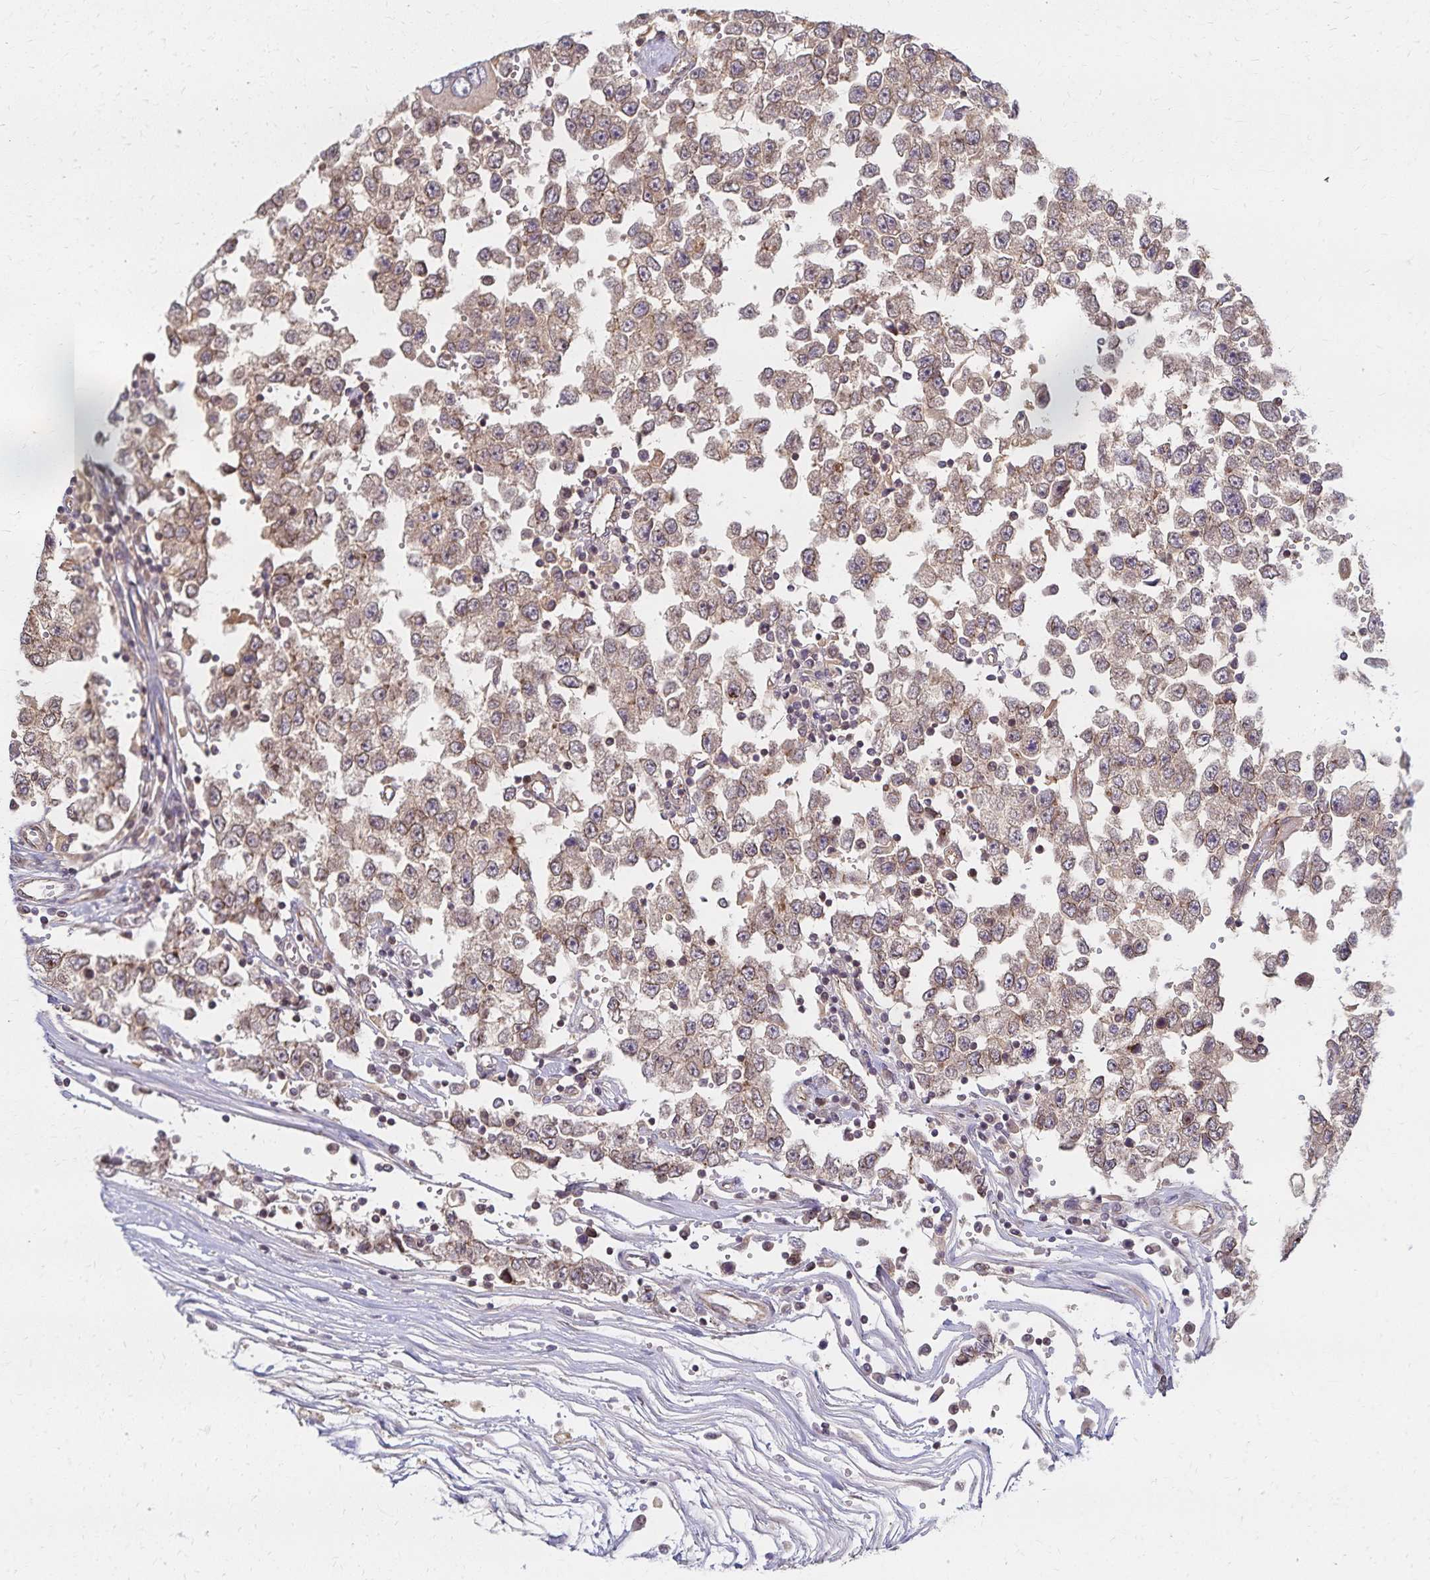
{"staining": {"intensity": "moderate", "quantity": ">75%", "location": "cytoplasmic/membranous,nuclear"}, "tissue": "testis cancer", "cell_type": "Tumor cells", "image_type": "cancer", "snomed": [{"axis": "morphology", "description": "Seminoma, NOS"}, {"axis": "topography", "description": "Testis"}], "caption": "A brown stain shows moderate cytoplasmic/membranous and nuclear staining of a protein in seminoma (testis) tumor cells.", "gene": "RAB9B", "patient": {"sex": "male", "age": 34}}